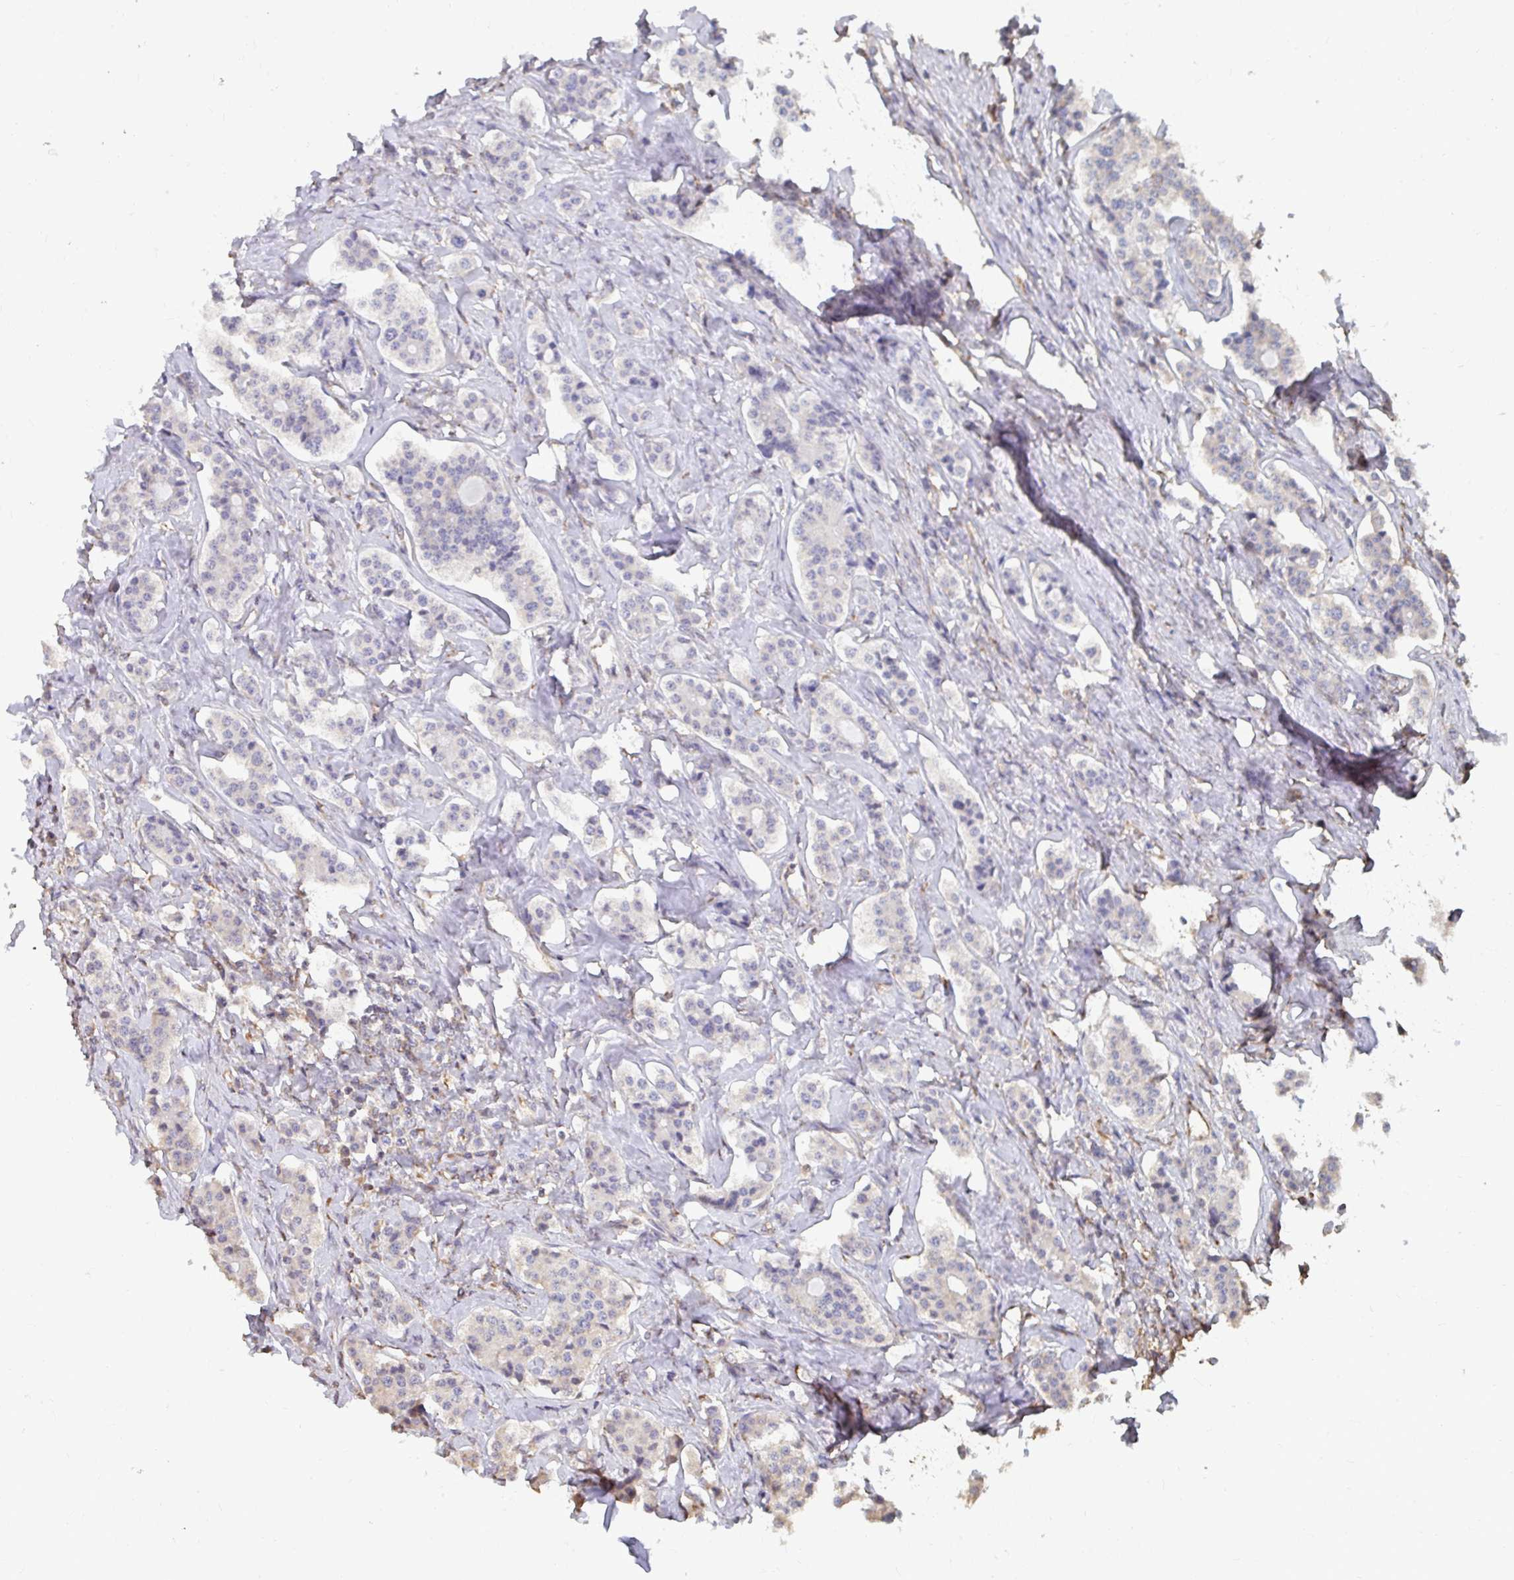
{"staining": {"intensity": "negative", "quantity": "none", "location": "none"}, "tissue": "carcinoid", "cell_type": "Tumor cells", "image_type": "cancer", "snomed": [{"axis": "morphology", "description": "Carcinoid, malignant, NOS"}, {"axis": "topography", "description": "Small intestine"}], "caption": "Photomicrograph shows no protein positivity in tumor cells of carcinoid (malignant) tissue.", "gene": "SYNCRIP", "patient": {"sex": "male", "age": 63}}